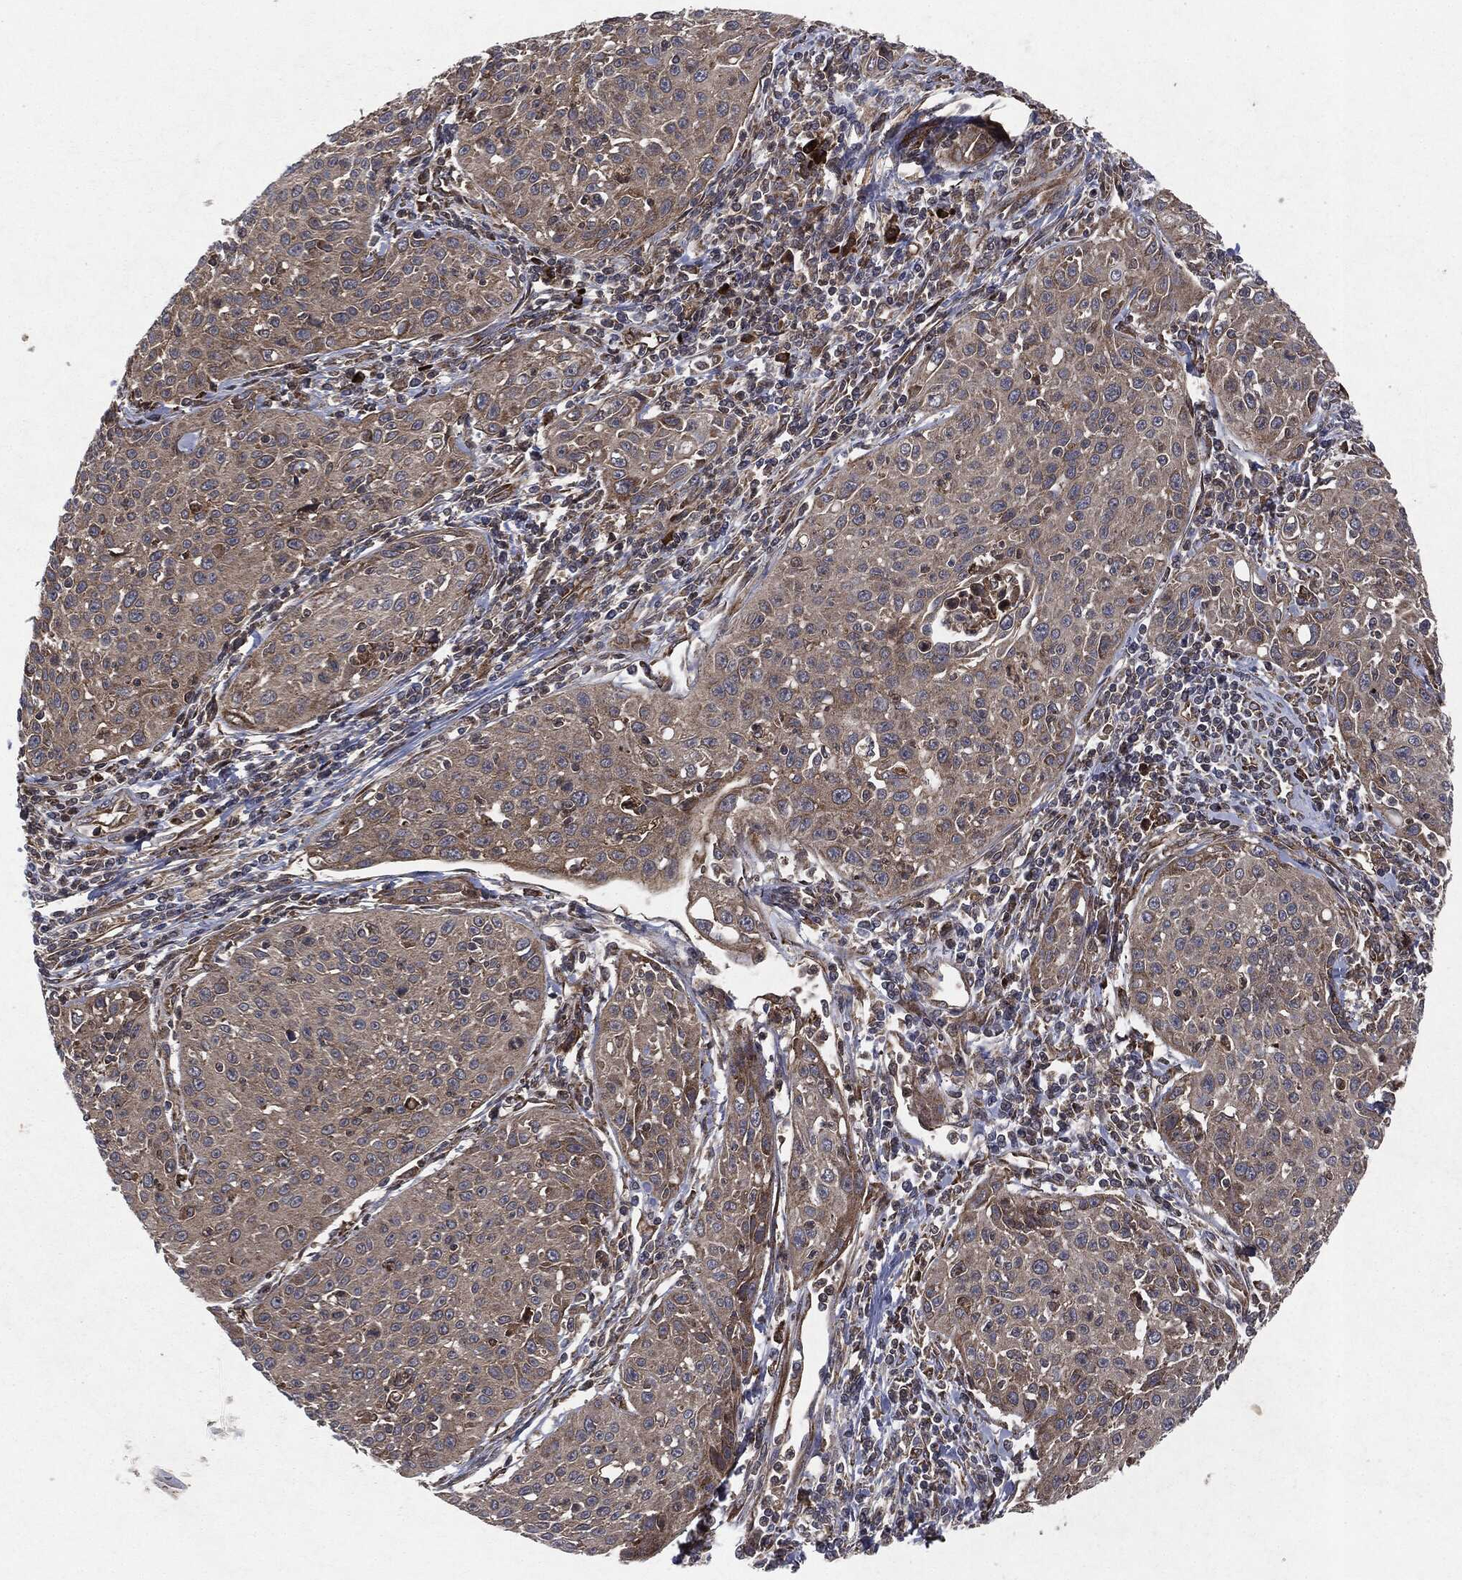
{"staining": {"intensity": "moderate", "quantity": "25%-75%", "location": "cytoplasmic/membranous"}, "tissue": "cervical cancer", "cell_type": "Tumor cells", "image_type": "cancer", "snomed": [{"axis": "morphology", "description": "Squamous cell carcinoma, NOS"}, {"axis": "topography", "description": "Cervix"}], "caption": "This is an image of immunohistochemistry (IHC) staining of cervical cancer, which shows moderate expression in the cytoplasmic/membranous of tumor cells.", "gene": "RAF1", "patient": {"sex": "female", "age": 26}}